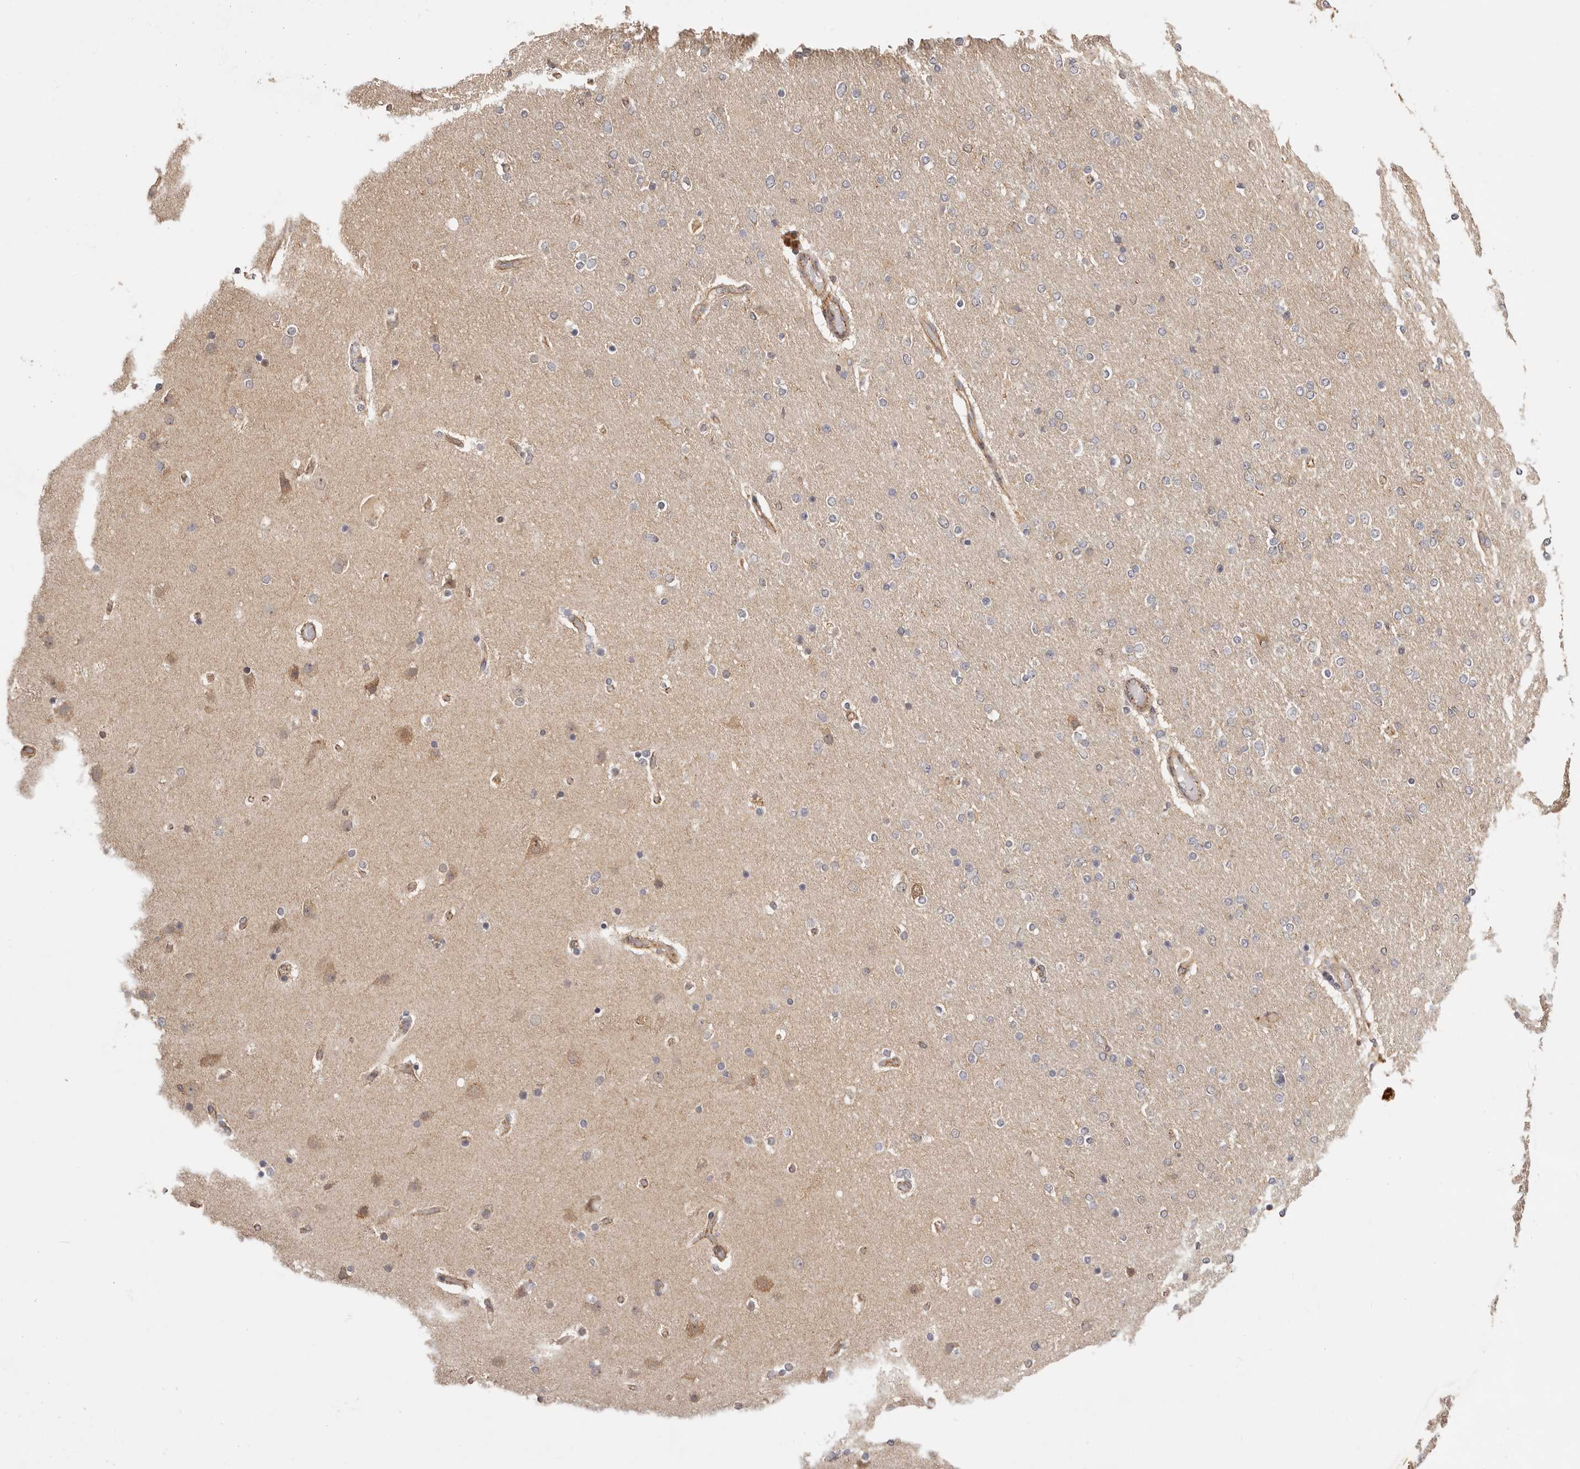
{"staining": {"intensity": "negative", "quantity": "none", "location": "none"}, "tissue": "glioma", "cell_type": "Tumor cells", "image_type": "cancer", "snomed": [{"axis": "morphology", "description": "Glioma, malignant, High grade"}, {"axis": "topography", "description": "Cerebral cortex"}], "caption": "DAB (3,3'-diaminobenzidine) immunohistochemical staining of glioma demonstrates no significant expression in tumor cells. The staining is performed using DAB brown chromogen with nuclei counter-stained in using hematoxylin.", "gene": "AFDN", "patient": {"sex": "female", "age": 36}}